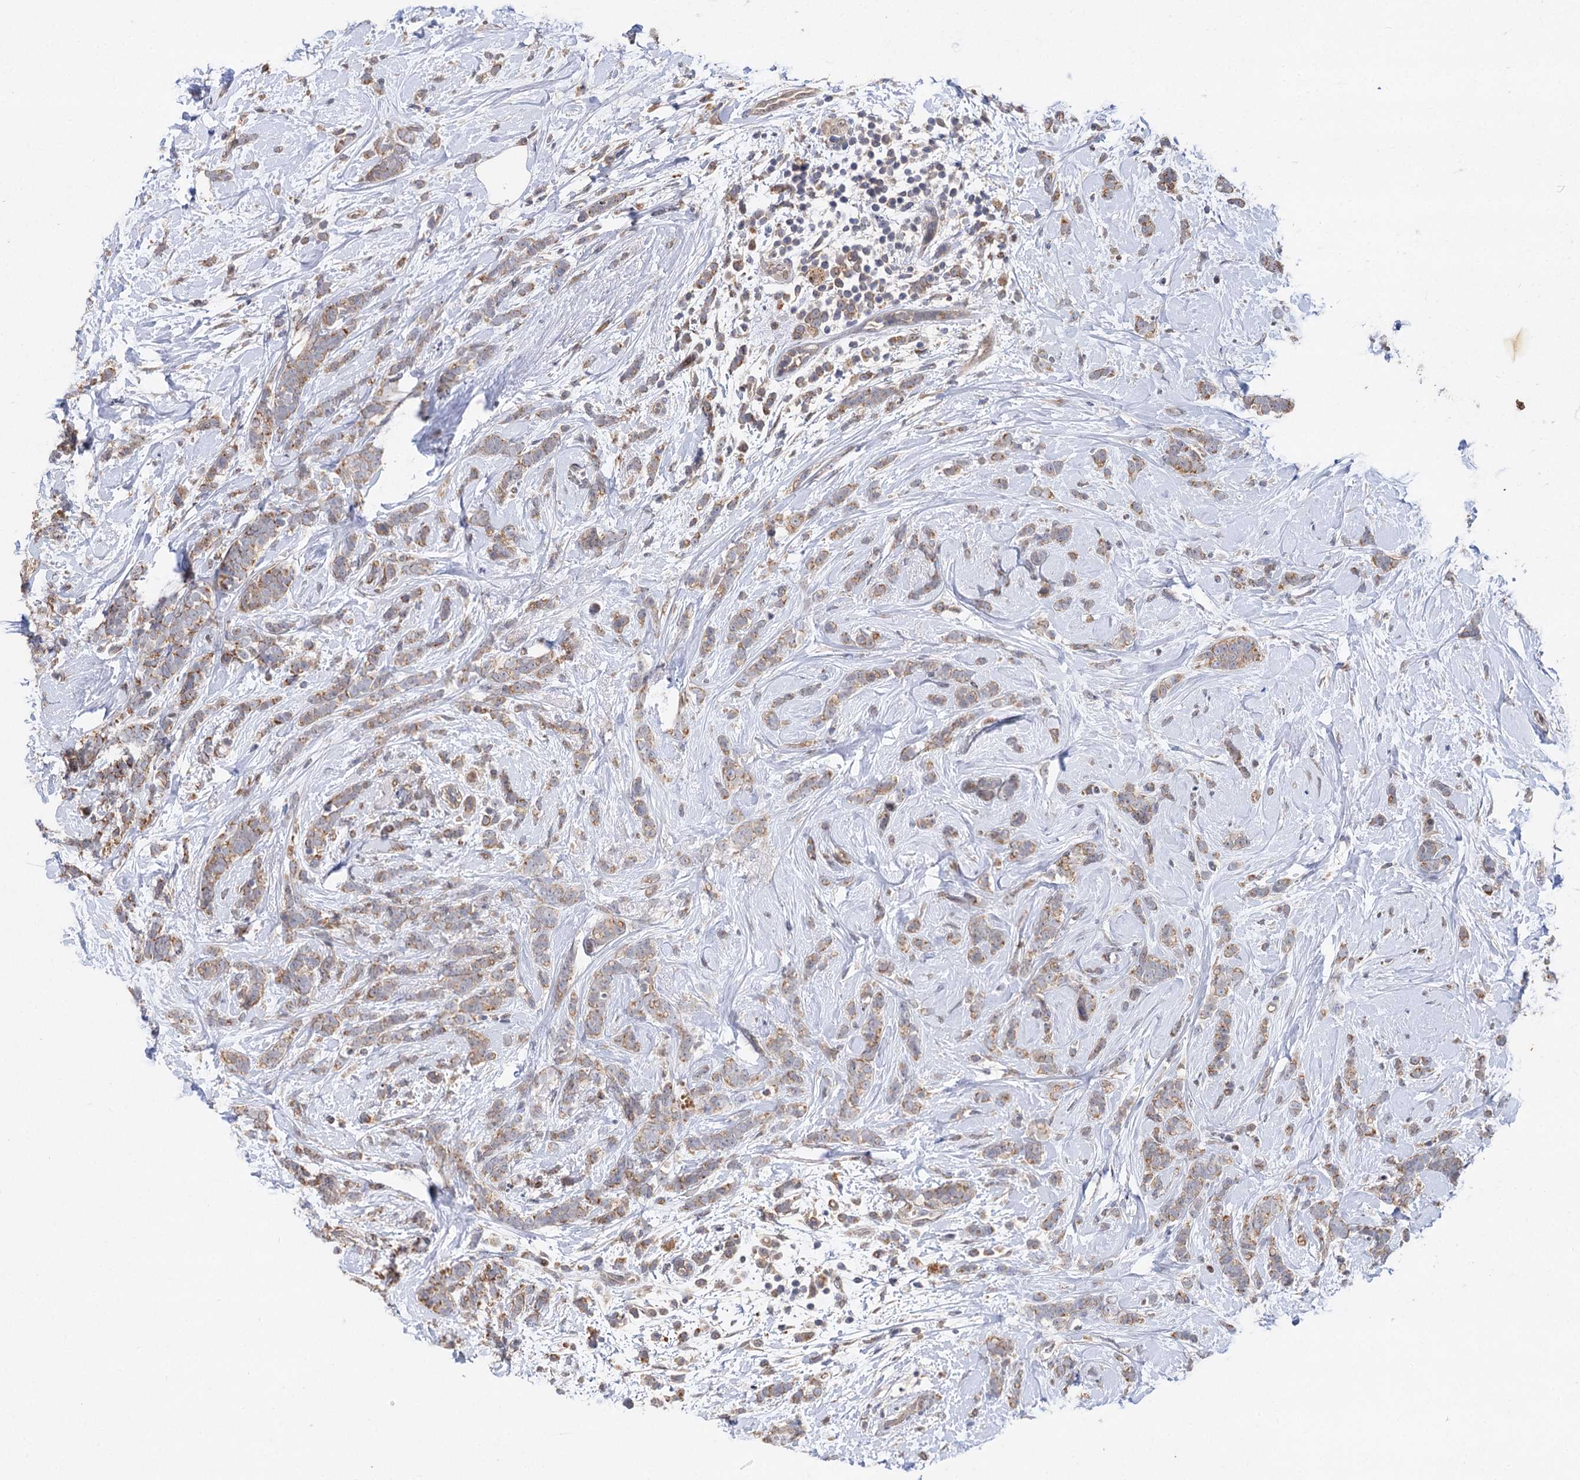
{"staining": {"intensity": "moderate", "quantity": "25%-75%", "location": "cytoplasmic/membranous"}, "tissue": "breast cancer", "cell_type": "Tumor cells", "image_type": "cancer", "snomed": [{"axis": "morphology", "description": "Lobular carcinoma"}, {"axis": "topography", "description": "Breast"}], "caption": "Lobular carcinoma (breast) stained with a brown dye displays moderate cytoplasmic/membranous positive positivity in approximately 25%-75% of tumor cells.", "gene": "FBXW8", "patient": {"sex": "female", "age": 58}}